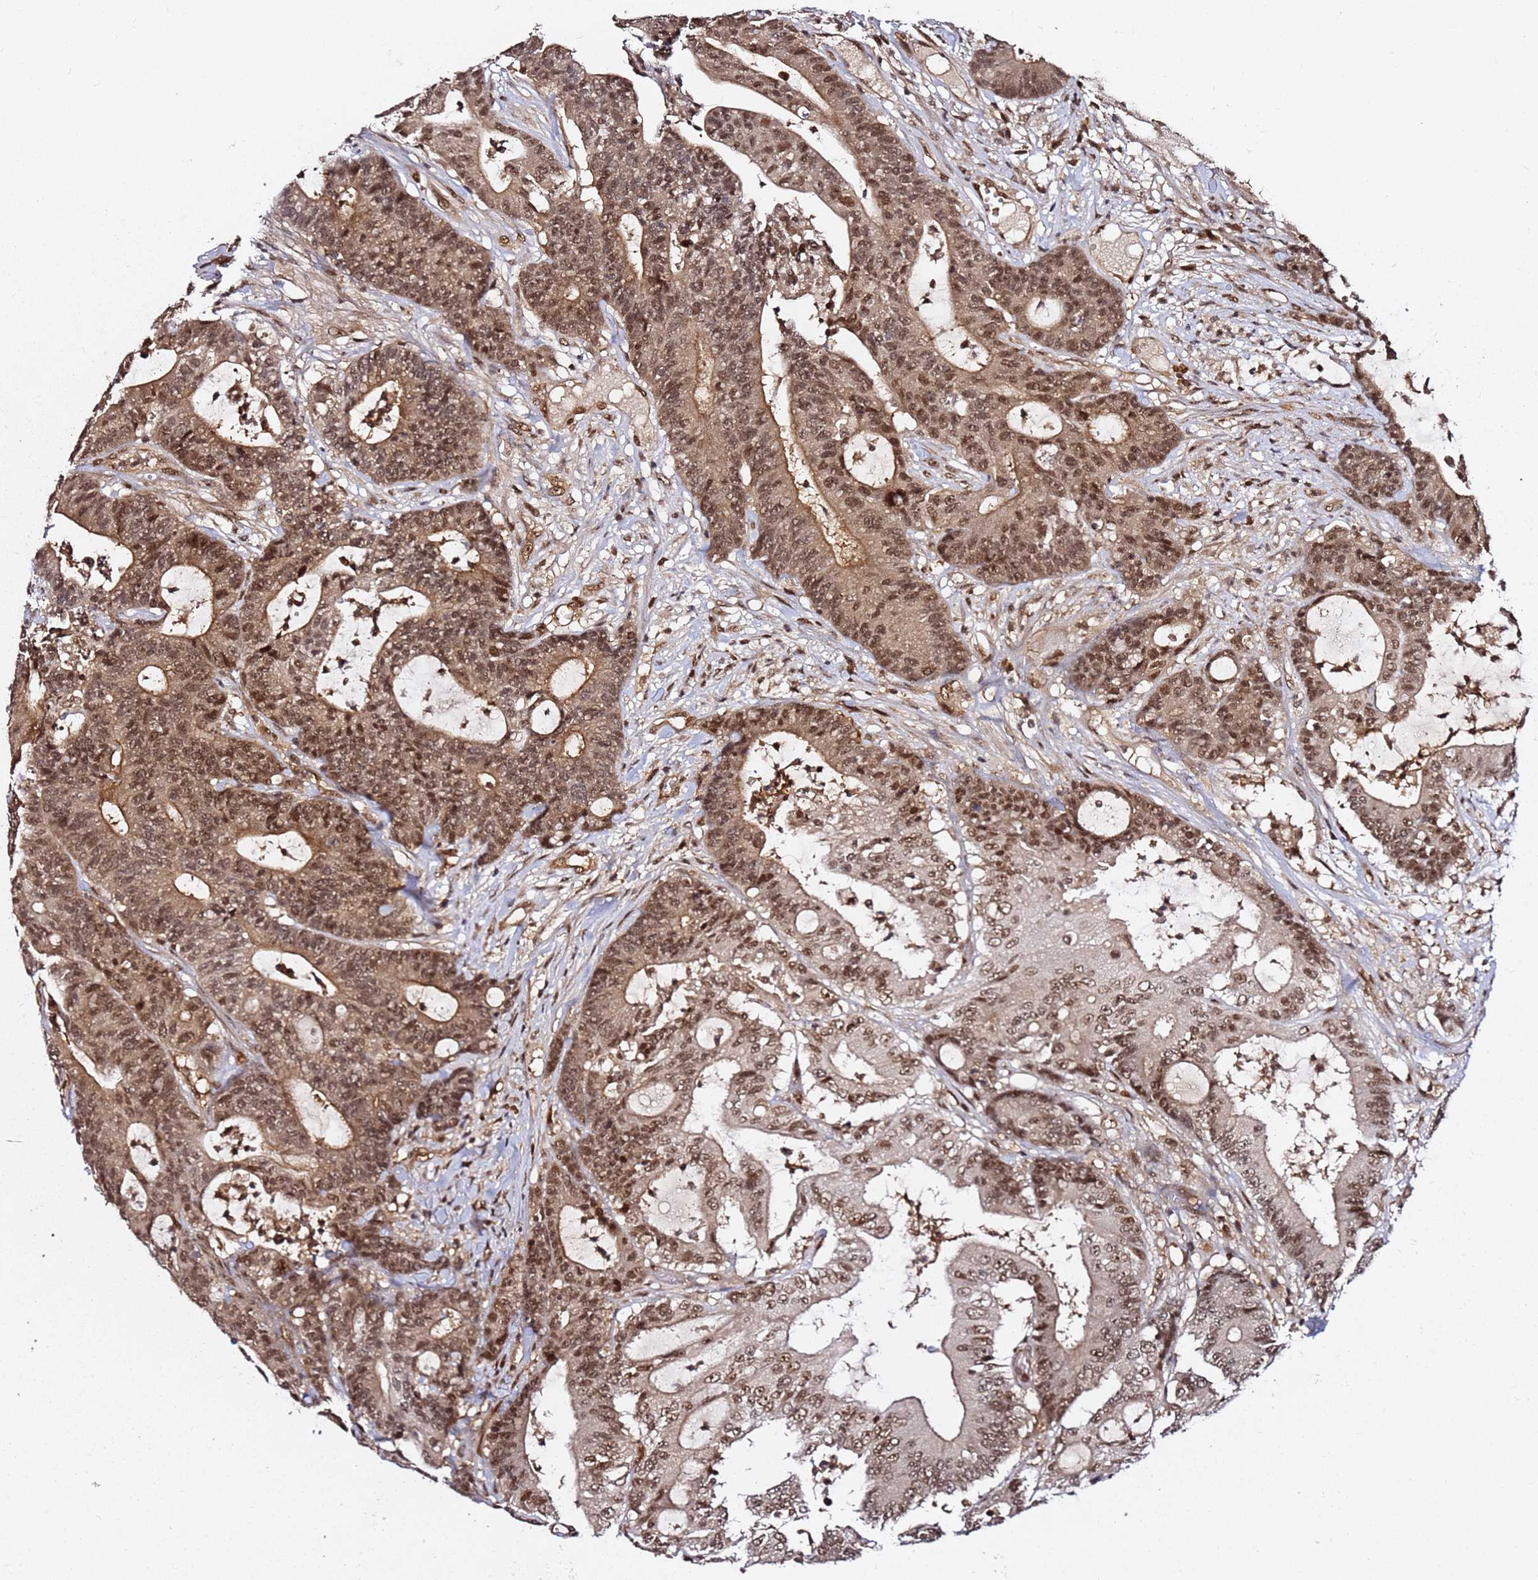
{"staining": {"intensity": "moderate", "quantity": ">75%", "location": "cytoplasmic/membranous,nuclear"}, "tissue": "colorectal cancer", "cell_type": "Tumor cells", "image_type": "cancer", "snomed": [{"axis": "morphology", "description": "Adenocarcinoma, NOS"}, {"axis": "topography", "description": "Colon"}], "caption": "Protein staining of colorectal cancer (adenocarcinoma) tissue shows moderate cytoplasmic/membranous and nuclear expression in approximately >75% of tumor cells. (Stains: DAB in brown, nuclei in blue, Microscopy: brightfield microscopy at high magnification).", "gene": "RGS18", "patient": {"sex": "female", "age": 84}}